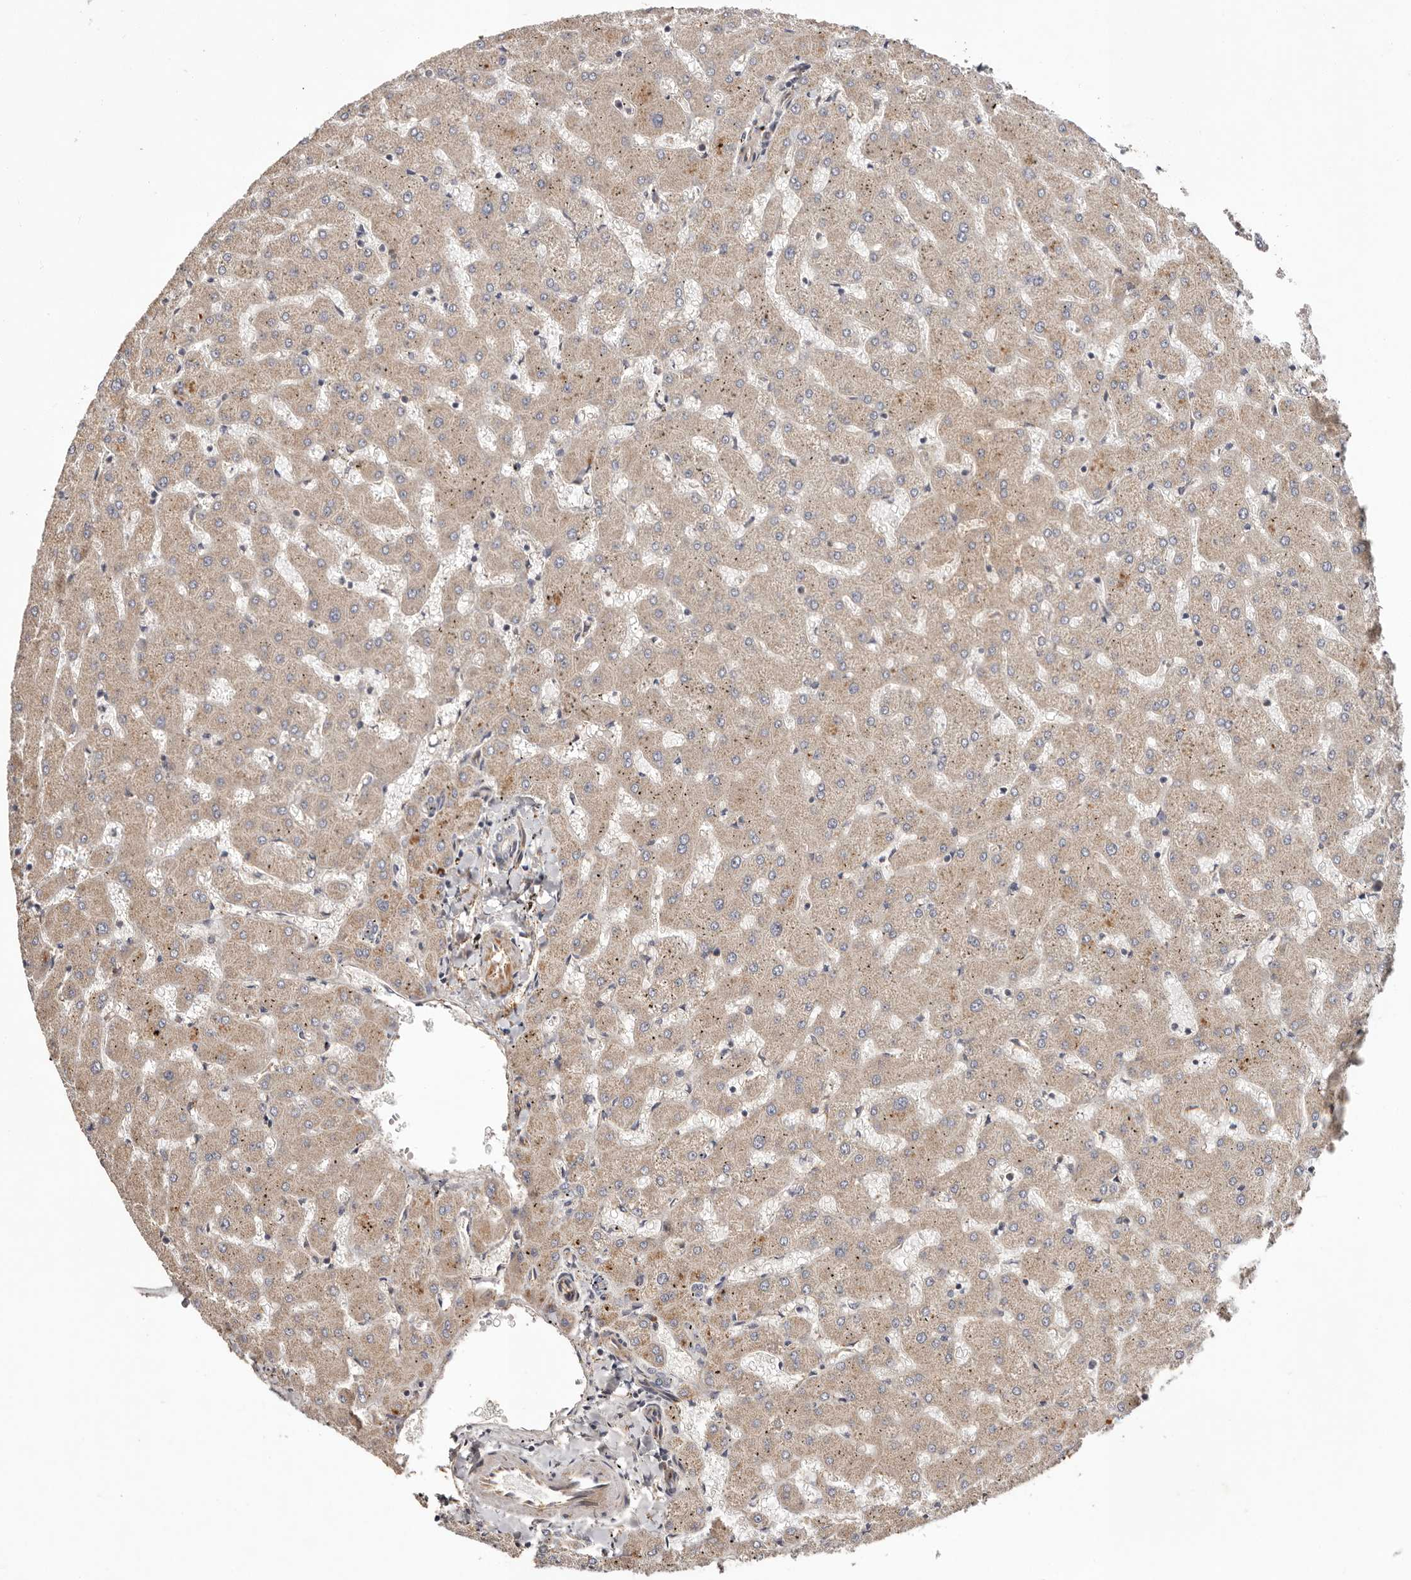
{"staining": {"intensity": "negative", "quantity": "none", "location": "none"}, "tissue": "liver", "cell_type": "Cholangiocytes", "image_type": "normal", "snomed": [{"axis": "morphology", "description": "Normal tissue, NOS"}, {"axis": "topography", "description": "Liver"}], "caption": "DAB immunohistochemical staining of normal liver shows no significant expression in cholangiocytes. The staining was performed using DAB to visualize the protein expression in brown, while the nuclei were stained in blue with hematoxylin (Magnification: 20x).", "gene": "MACF1", "patient": {"sex": "female", "age": 63}}